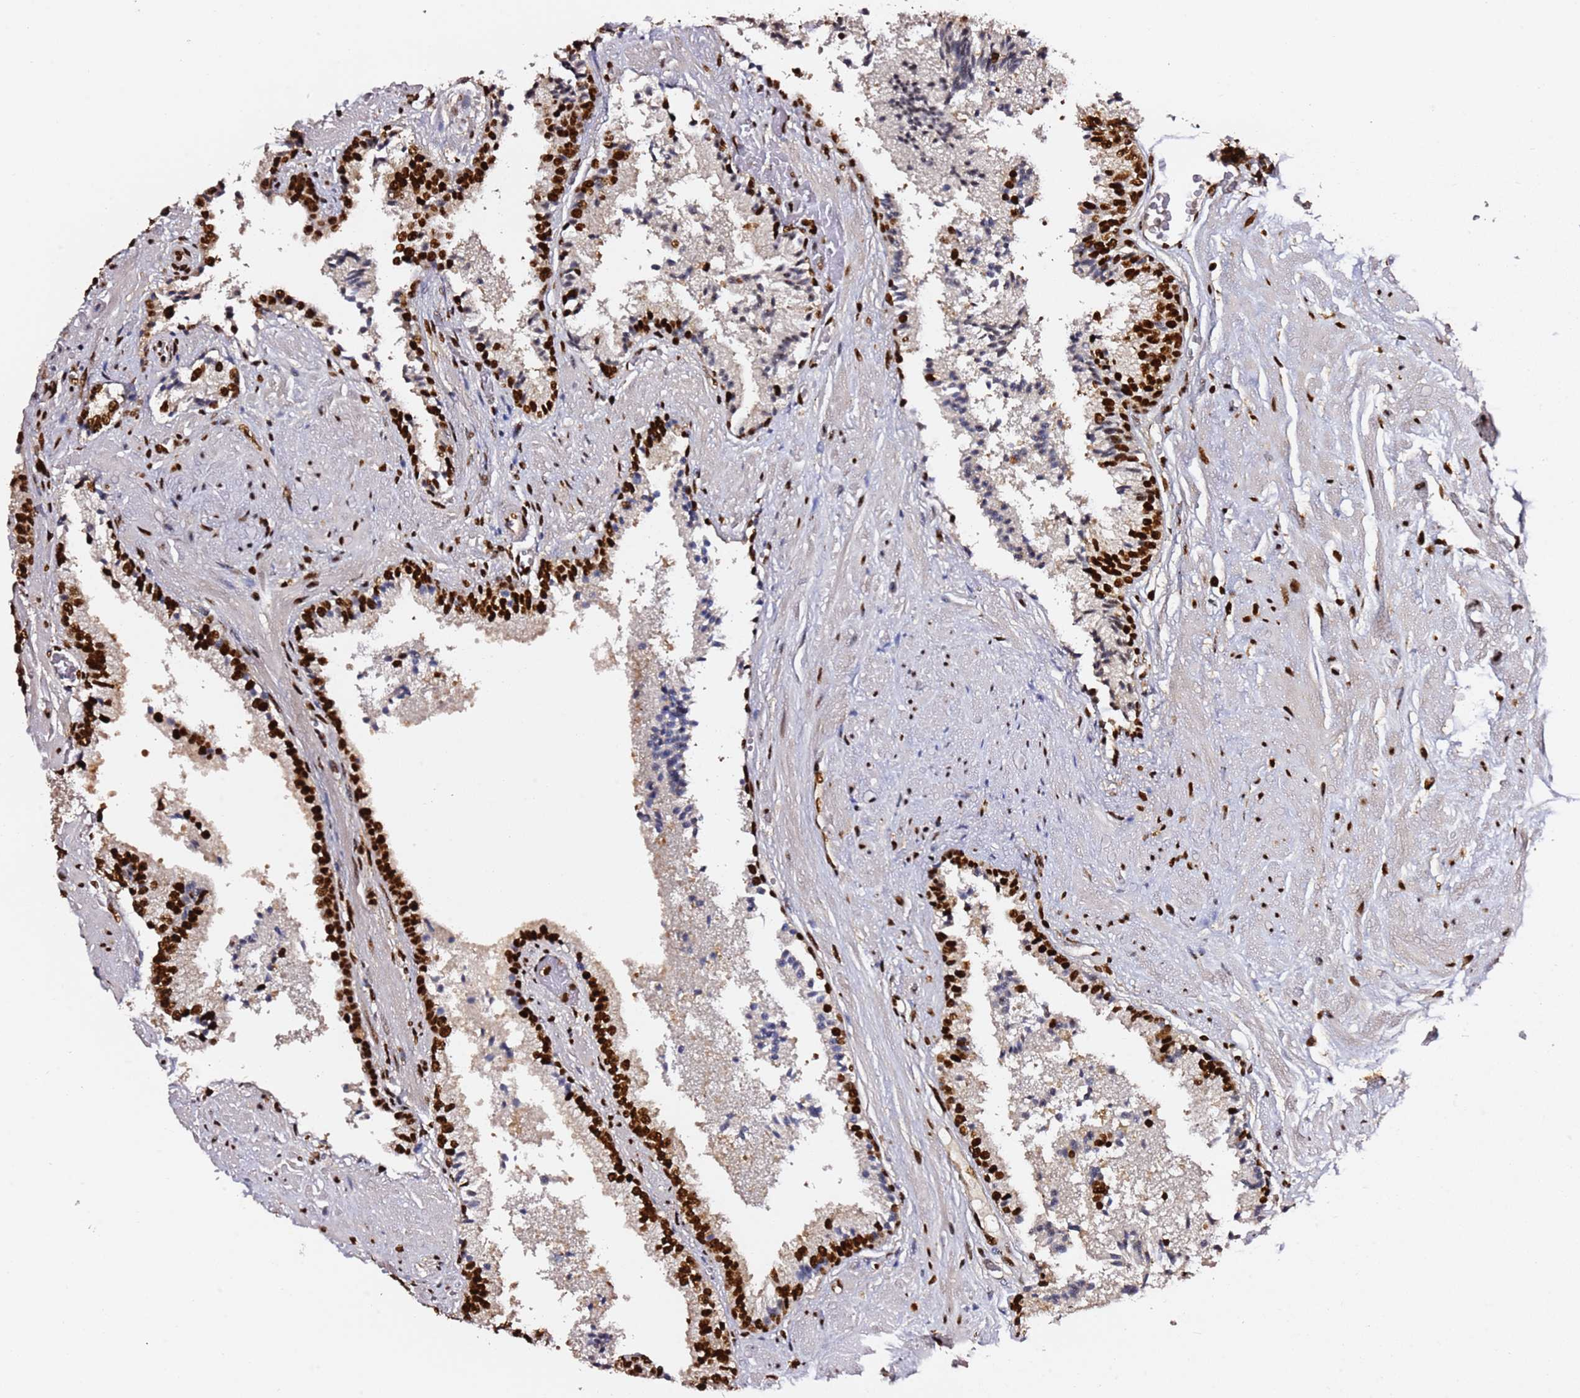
{"staining": {"intensity": "strong", "quantity": ">75%", "location": "nuclear"}, "tissue": "prostate cancer", "cell_type": "Tumor cells", "image_type": "cancer", "snomed": [{"axis": "morphology", "description": "Adenocarcinoma, High grade"}, {"axis": "topography", "description": "Prostate"}], "caption": "Tumor cells demonstrate high levels of strong nuclear expression in about >75% of cells in high-grade adenocarcinoma (prostate).", "gene": "C6orf226", "patient": {"sex": "male", "age": 71}}